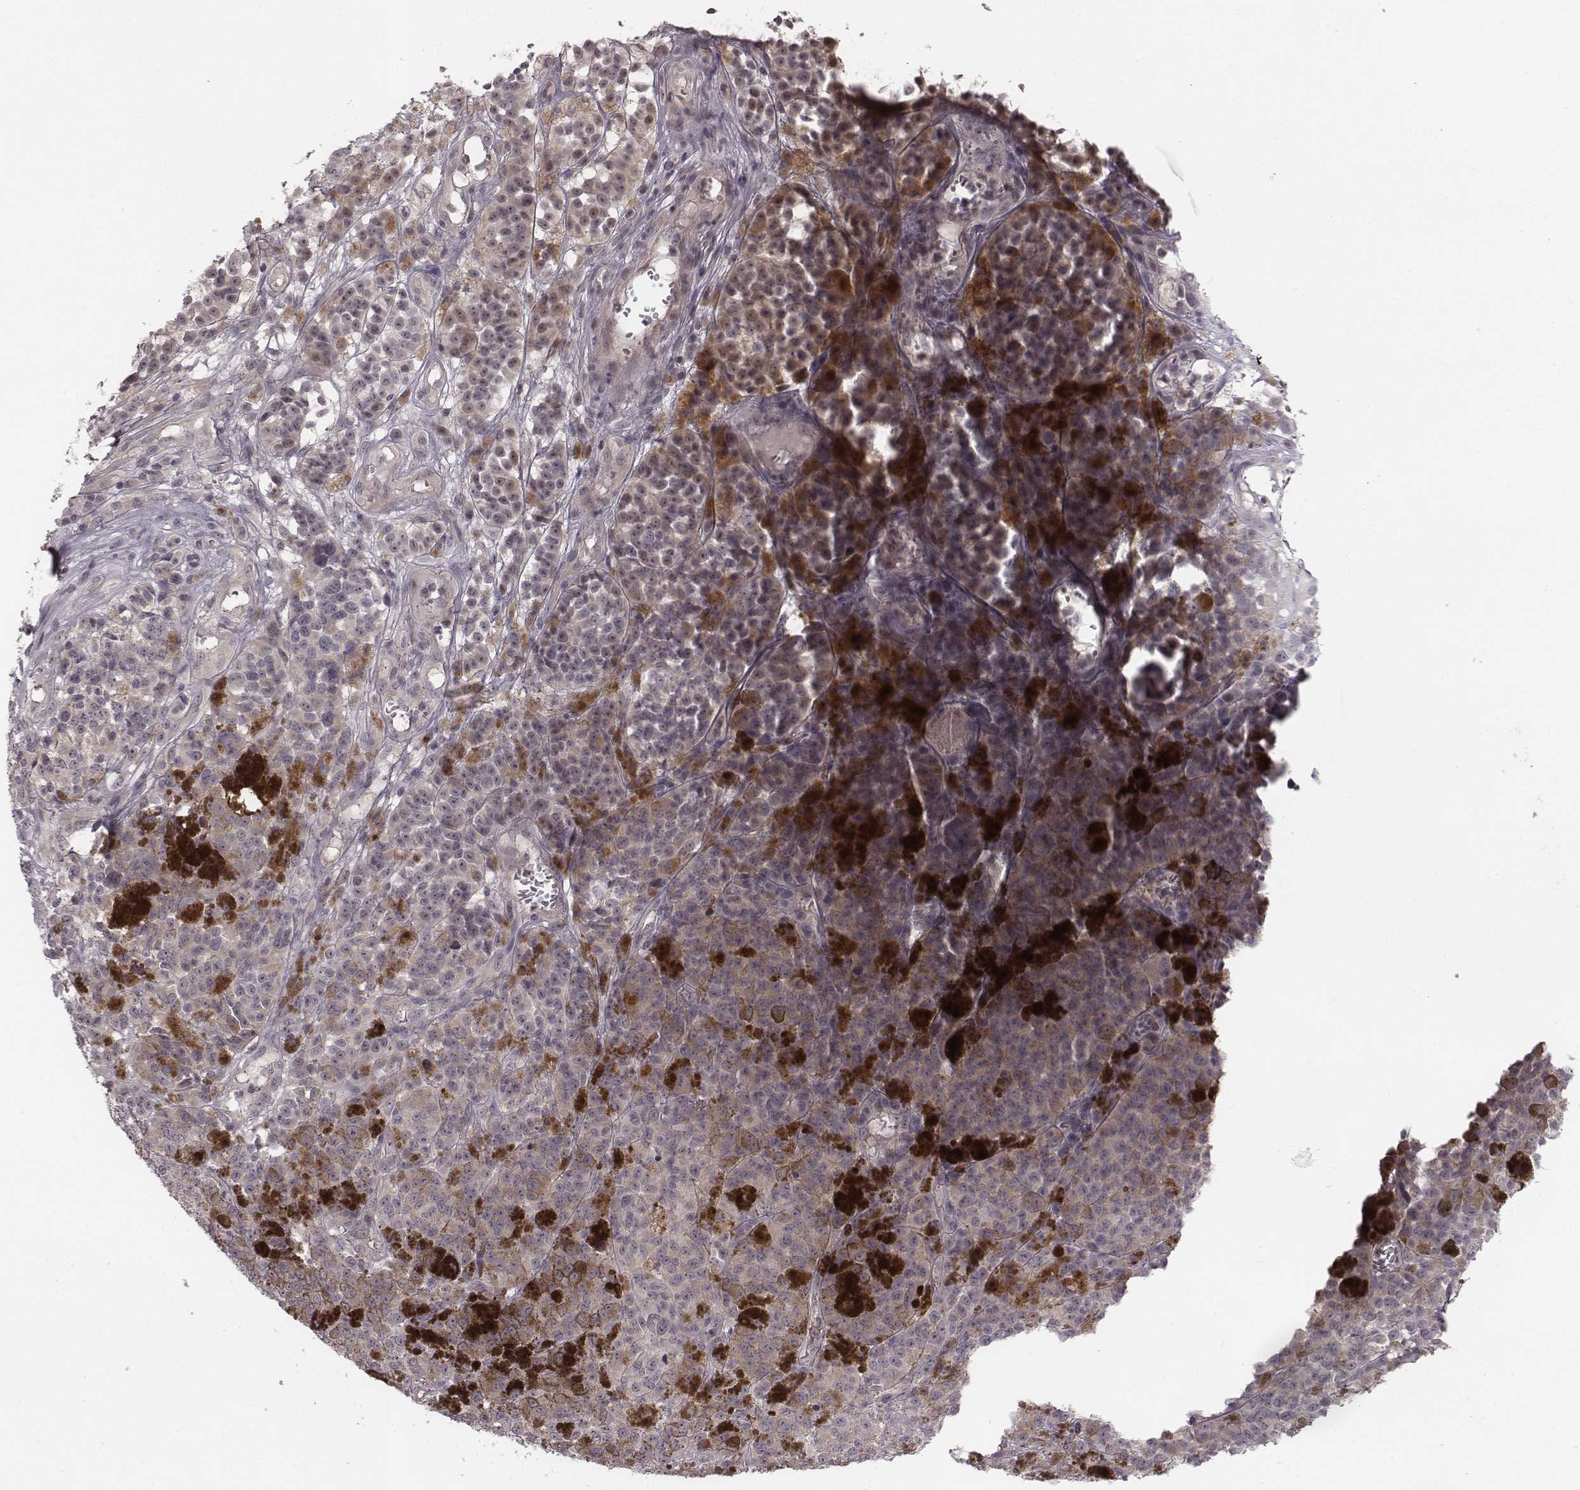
{"staining": {"intensity": "negative", "quantity": "none", "location": "none"}, "tissue": "melanoma", "cell_type": "Tumor cells", "image_type": "cancer", "snomed": [{"axis": "morphology", "description": "Malignant melanoma, NOS"}, {"axis": "topography", "description": "Skin"}], "caption": "IHC photomicrograph of neoplastic tissue: human malignant melanoma stained with DAB (3,3'-diaminobenzidine) exhibits no significant protein expression in tumor cells.", "gene": "BICDL1", "patient": {"sex": "female", "age": 58}}